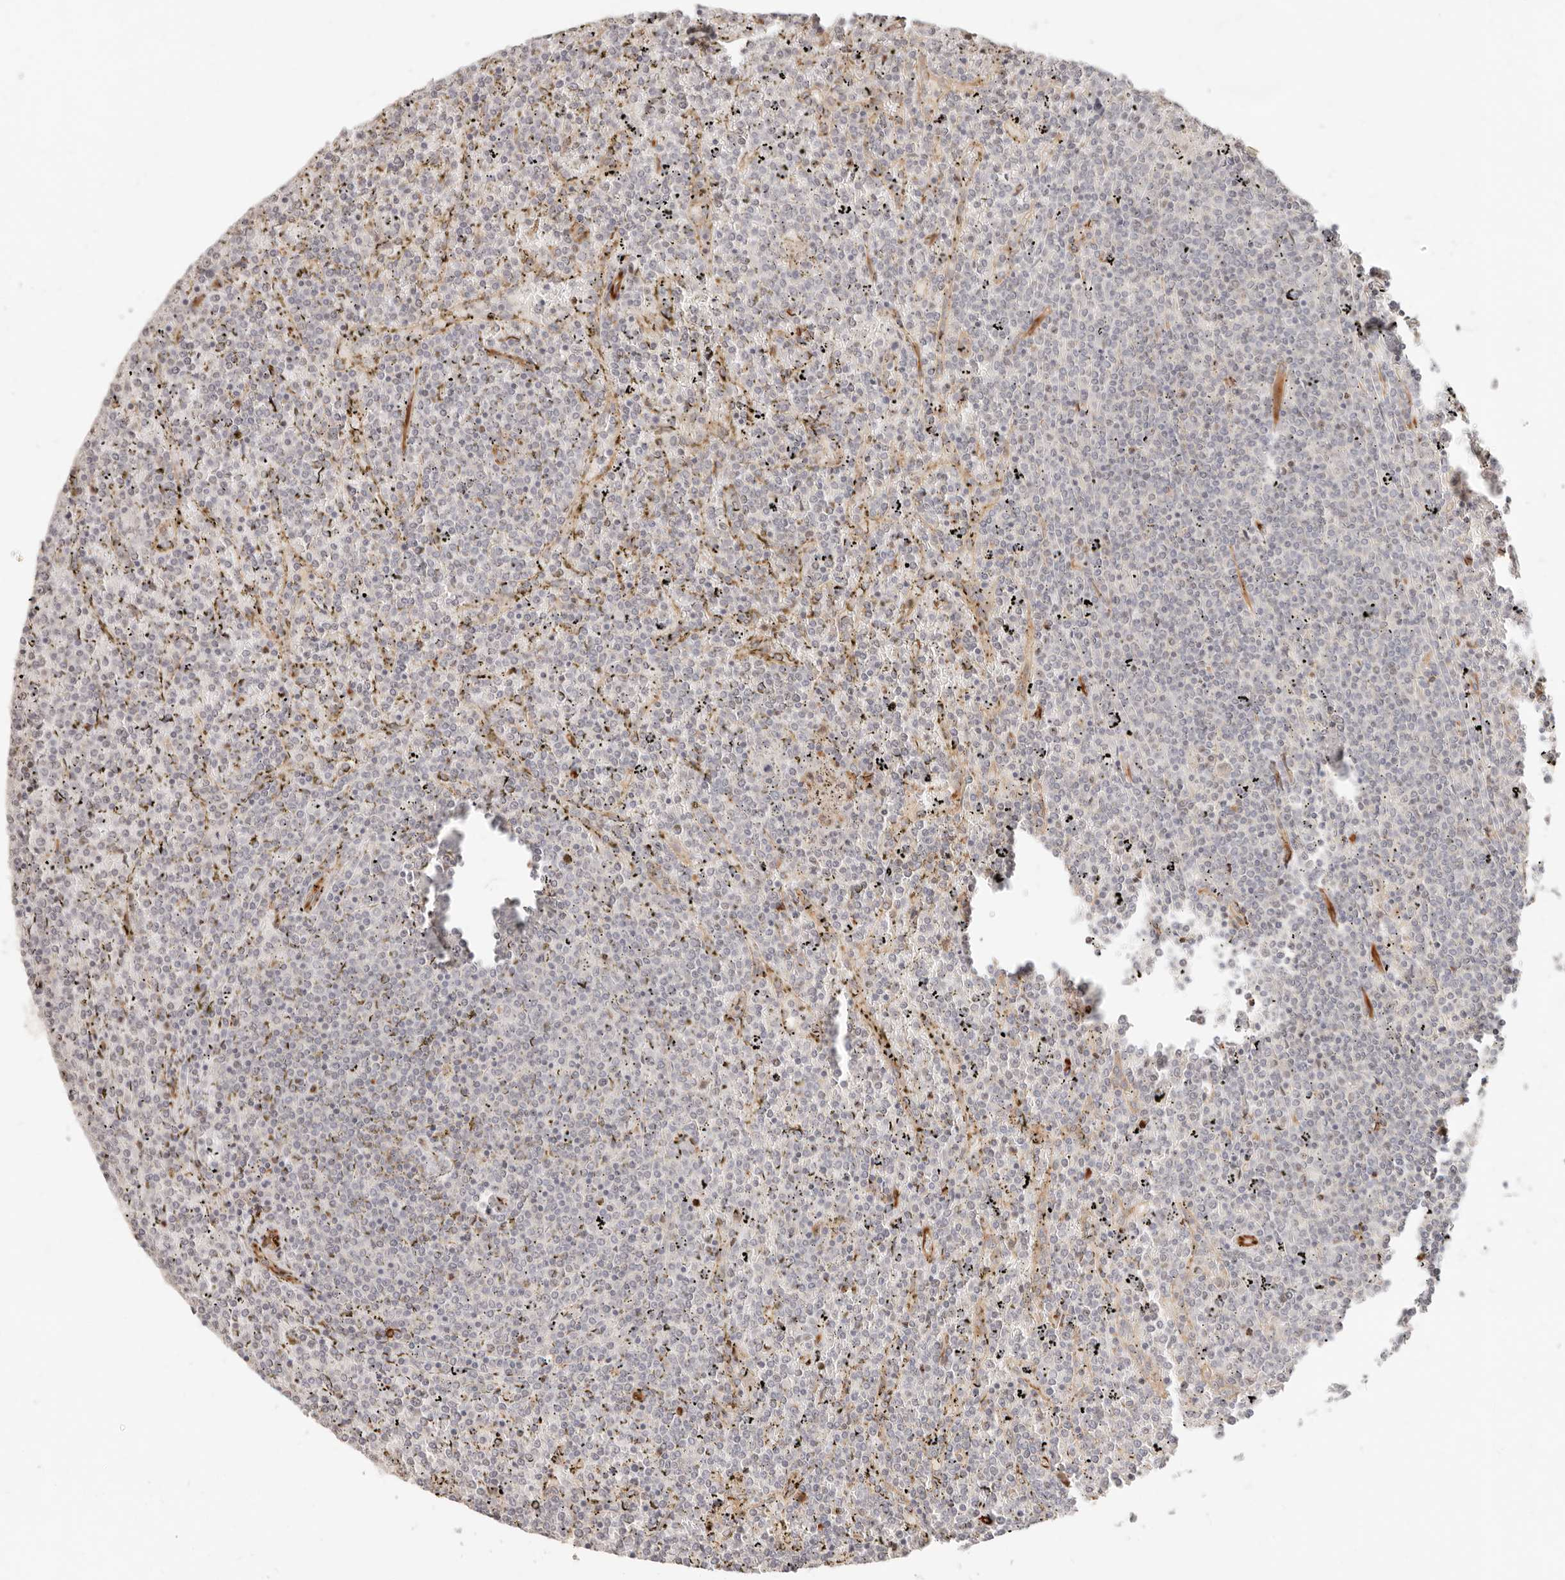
{"staining": {"intensity": "negative", "quantity": "none", "location": "none"}, "tissue": "lymphoma", "cell_type": "Tumor cells", "image_type": "cancer", "snomed": [{"axis": "morphology", "description": "Malignant lymphoma, non-Hodgkin's type, Low grade"}, {"axis": "topography", "description": "Spleen"}], "caption": "DAB (3,3'-diaminobenzidine) immunohistochemical staining of human malignant lymphoma, non-Hodgkin's type (low-grade) demonstrates no significant staining in tumor cells. (DAB immunohistochemistry (IHC), high magnification).", "gene": "SASS6", "patient": {"sex": "female", "age": 19}}